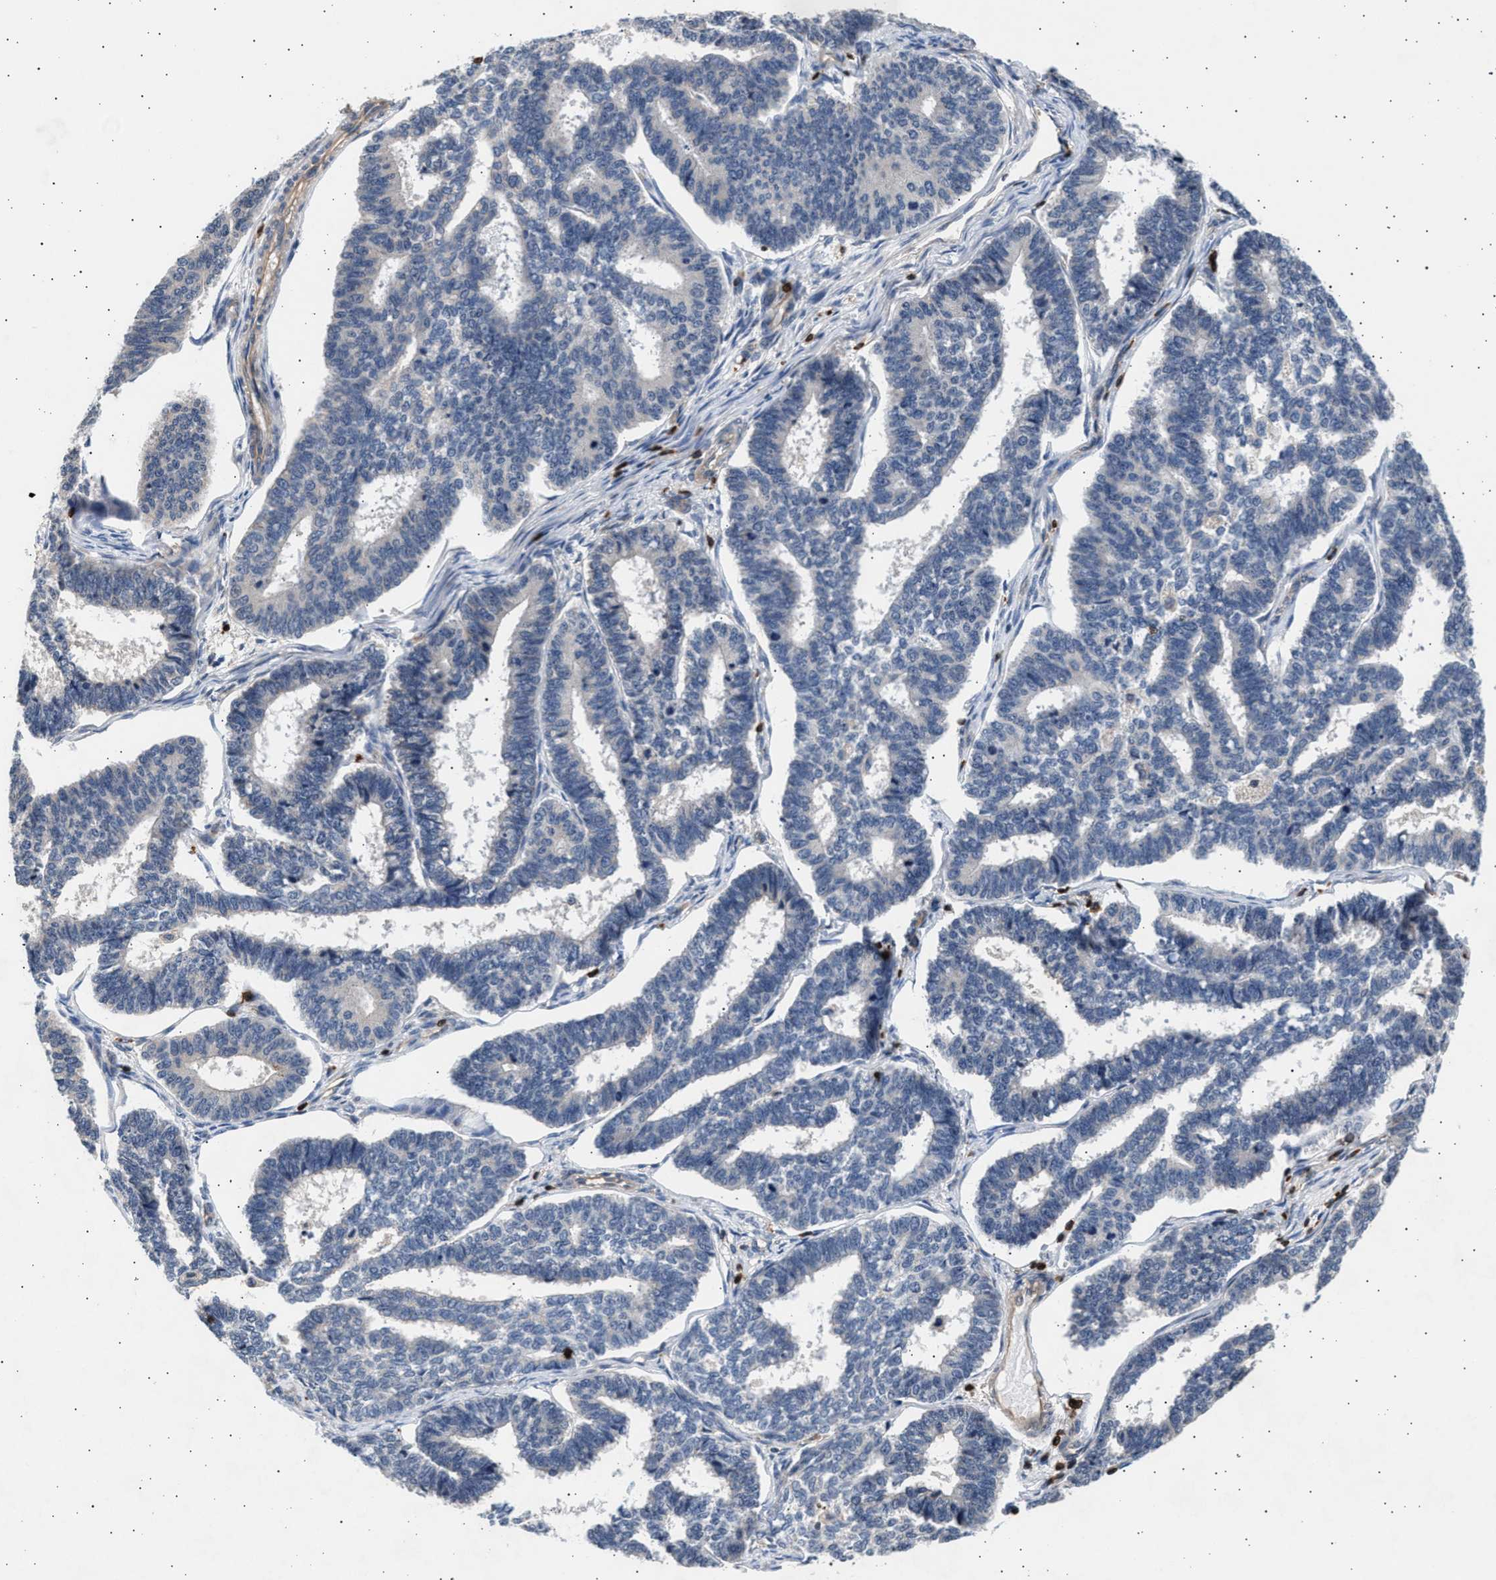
{"staining": {"intensity": "negative", "quantity": "none", "location": "none"}, "tissue": "endometrial cancer", "cell_type": "Tumor cells", "image_type": "cancer", "snomed": [{"axis": "morphology", "description": "Adenocarcinoma, NOS"}, {"axis": "topography", "description": "Endometrium"}], "caption": "This is a histopathology image of immunohistochemistry staining of adenocarcinoma (endometrial), which shows no staining in tumor cells.", "gene": "GRAP2", "patient": {"sex": "female", "age": 70}}